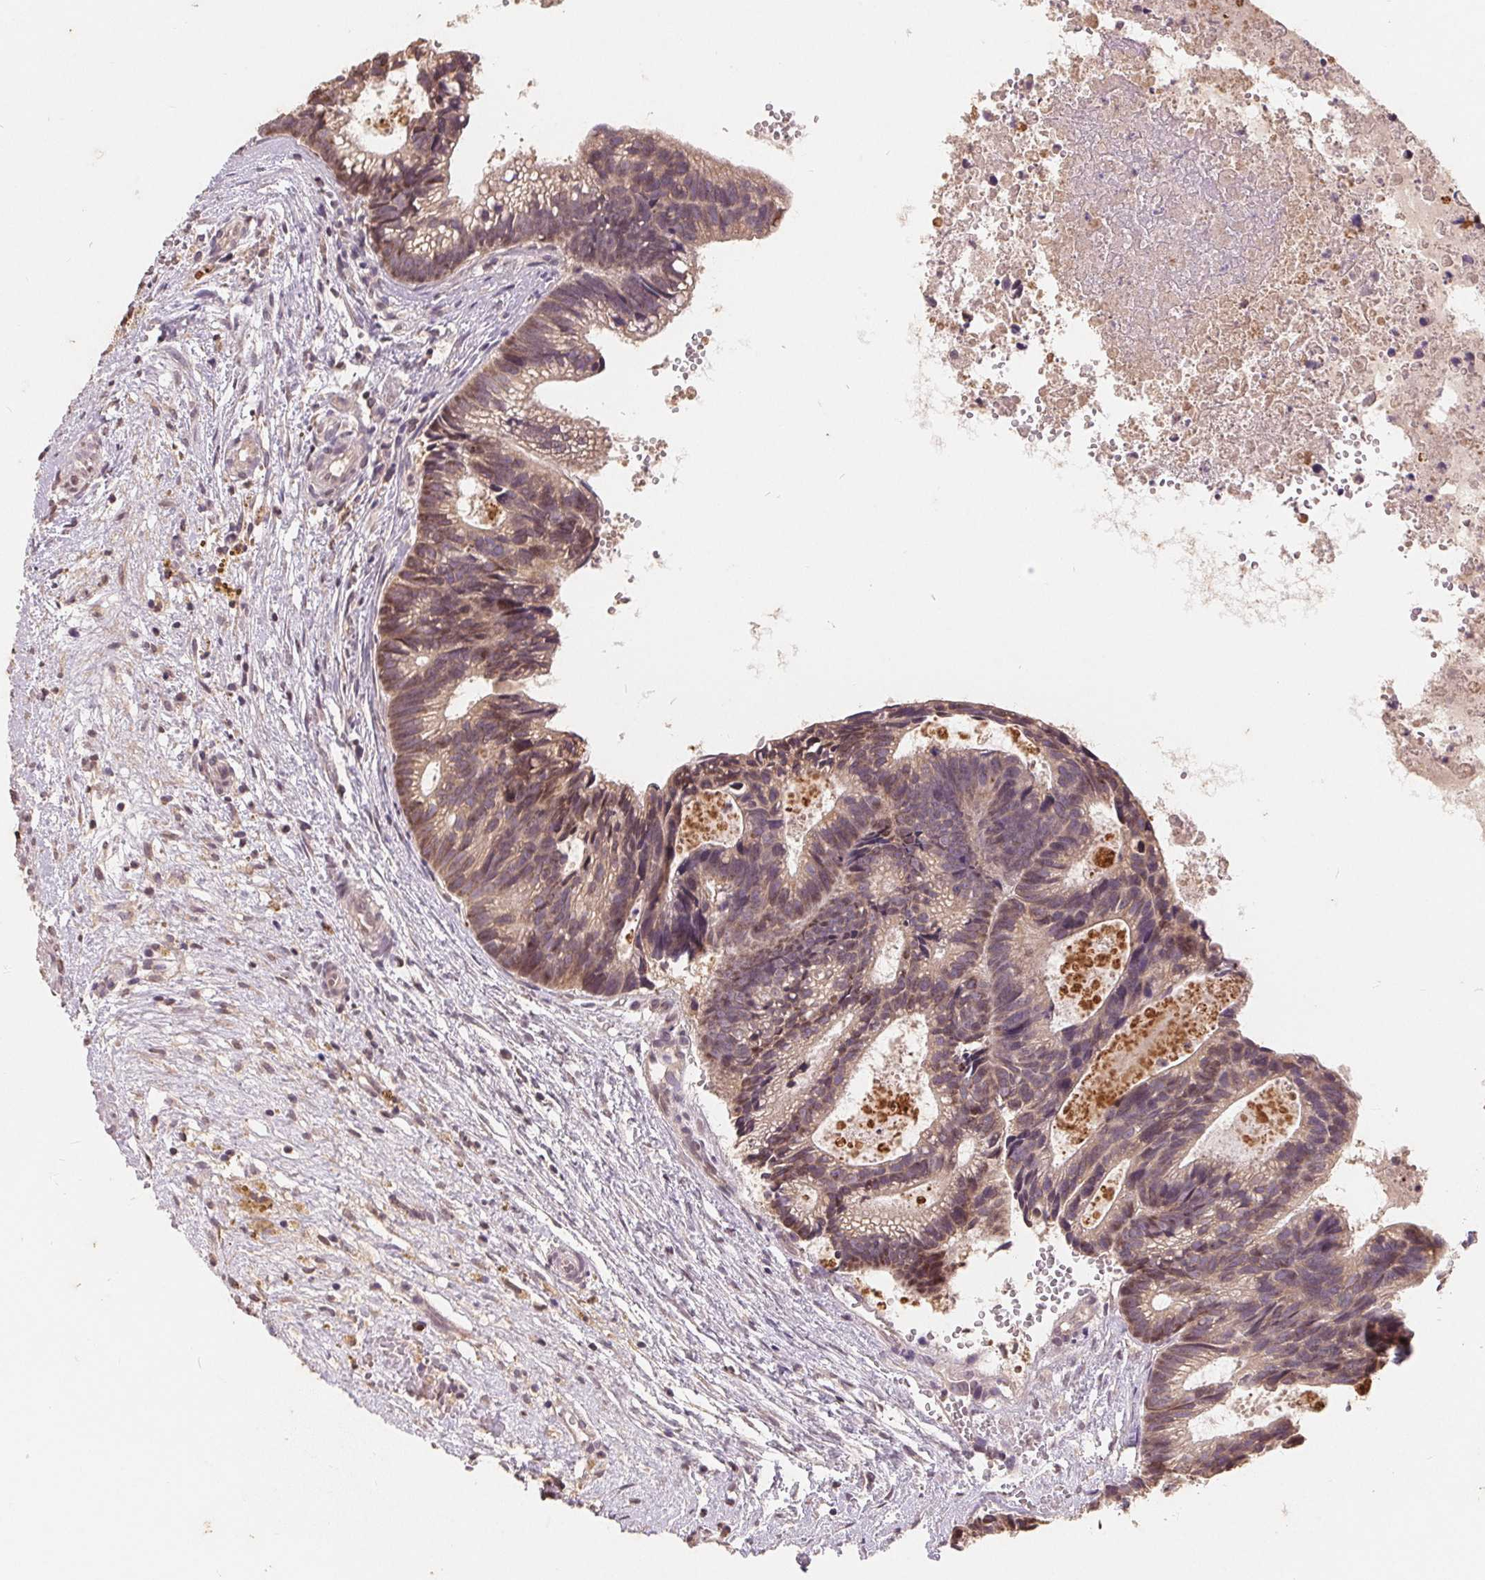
{"staining": {"intensity": "weak", "quantity": "25%-75%", "location": "cytoplasmic/membranous,nuclear"}, "tissue": "head and neck cancer", "cell_type": "Tumor cells", "image_type": "cancer", "snomed": [{"axis": "morphology", "description": "Adenocarcinoma, NOS"}, {"axis": "topography", "description": "Head-Neck"}], "caption": "Human head and neck cancer stained with a protein marker displays weak staining in tumor cells.", "gene": "CDIPT", "patient": {"sex": "male", "age": 62}}